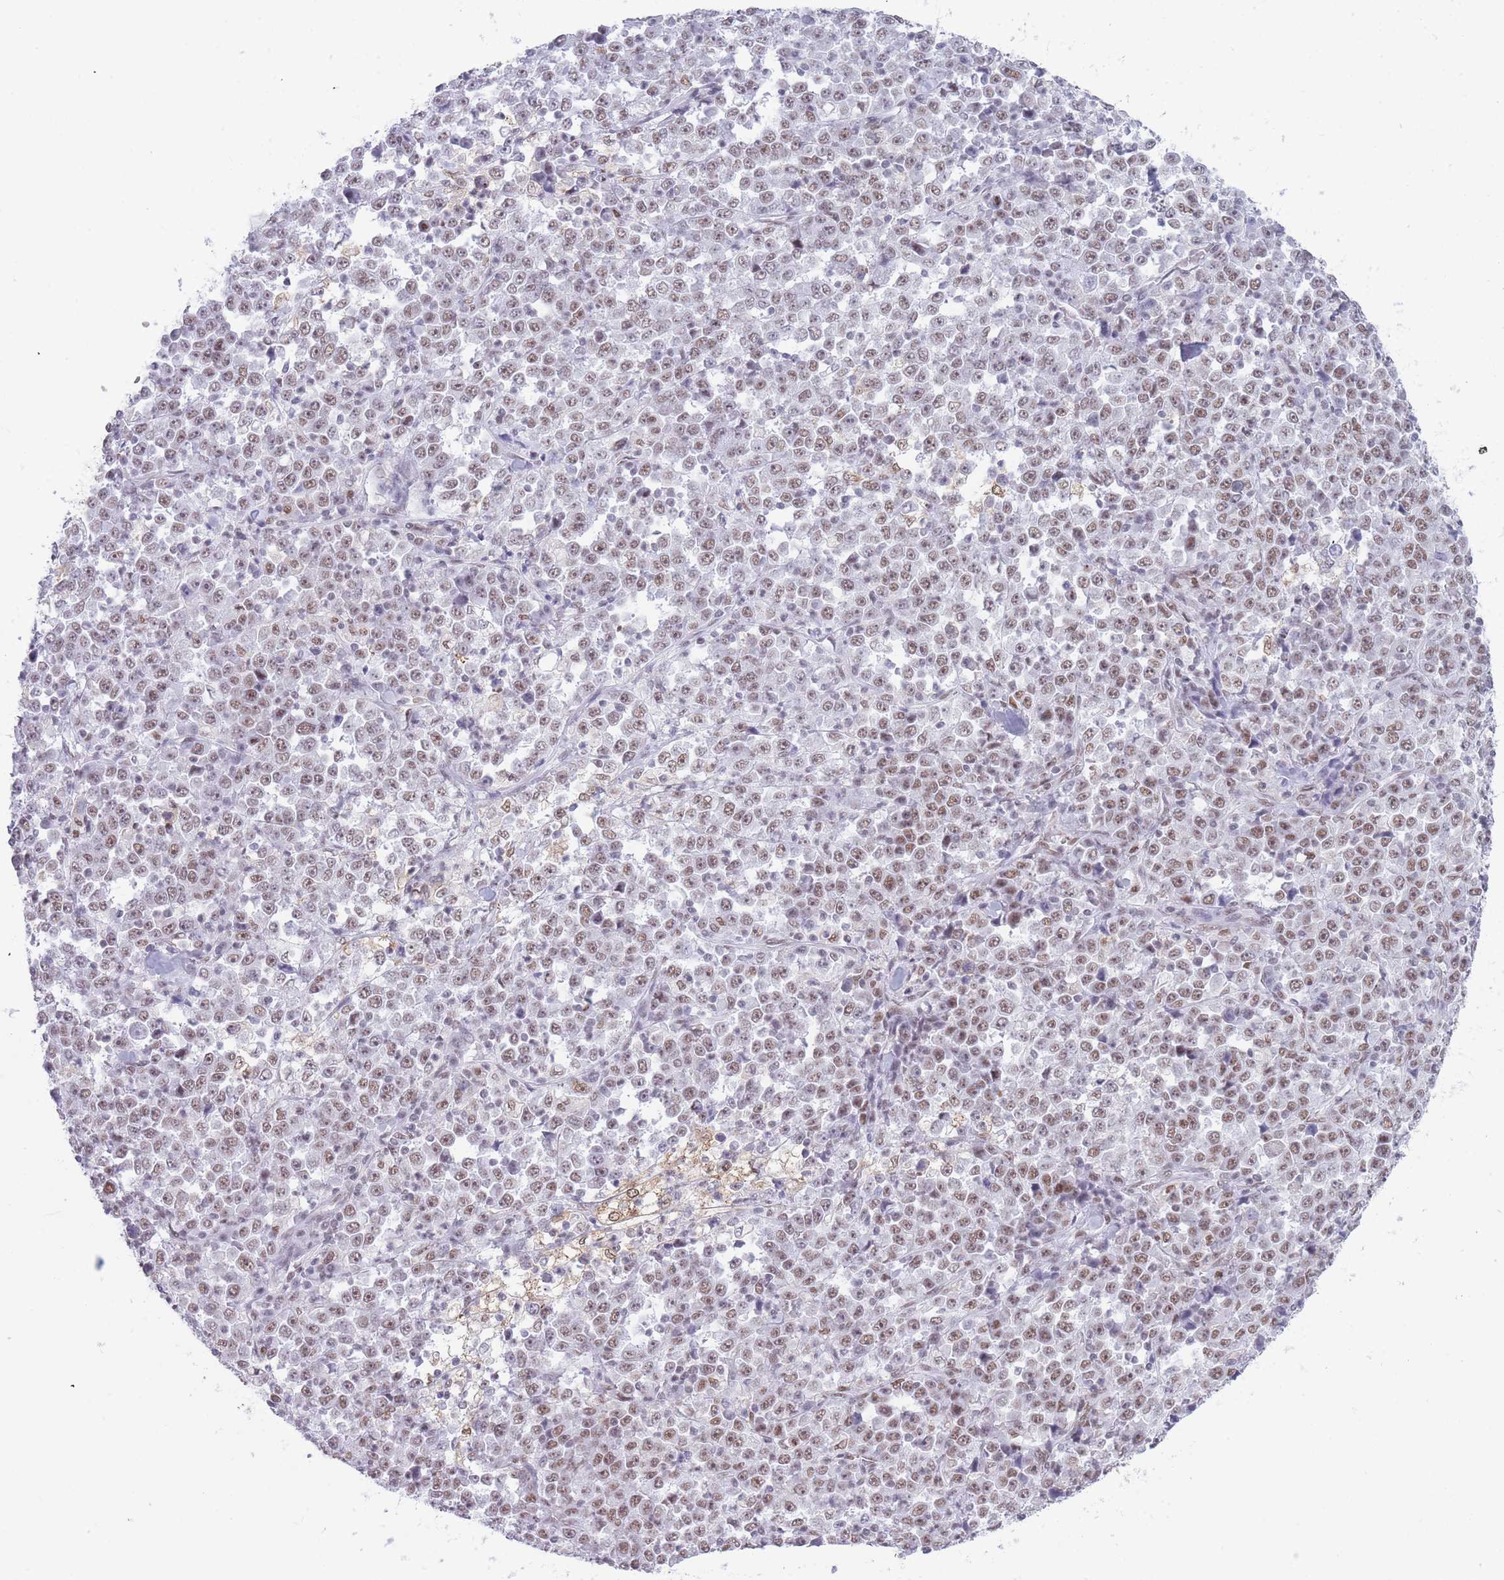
{"staining": {"intensity": "moderate", "quantity": ">75%", "location": "nuclear"}, "tissue": "stomach cancer", "cell_type": "Tumor cells", "image_type": "cancer", "snomed": [{"axis": "morphology", "description": "Normal tissue, NOS"}, {"axis": "morphology", "description": "Adenocarcinoma, NOS"}, {"axis": "topography", "description": "Stomach, upper"}, {"axis": "topography", "description": "Stomach"}], "caption": "Stomach cancer was stained to show a protein in brown. There is medium levels of moderate nuclear expression in about >75% of tumor cells. The staining was performed using DAB (3,3'-diaminobenzidine) to visualize the protein expression in brown, while the nuclei were stained in blue with hematoxylin (Magnification: 20x).", "gene": "HNRNPUL1", "patient": {"sex": "male", "age": 59}}